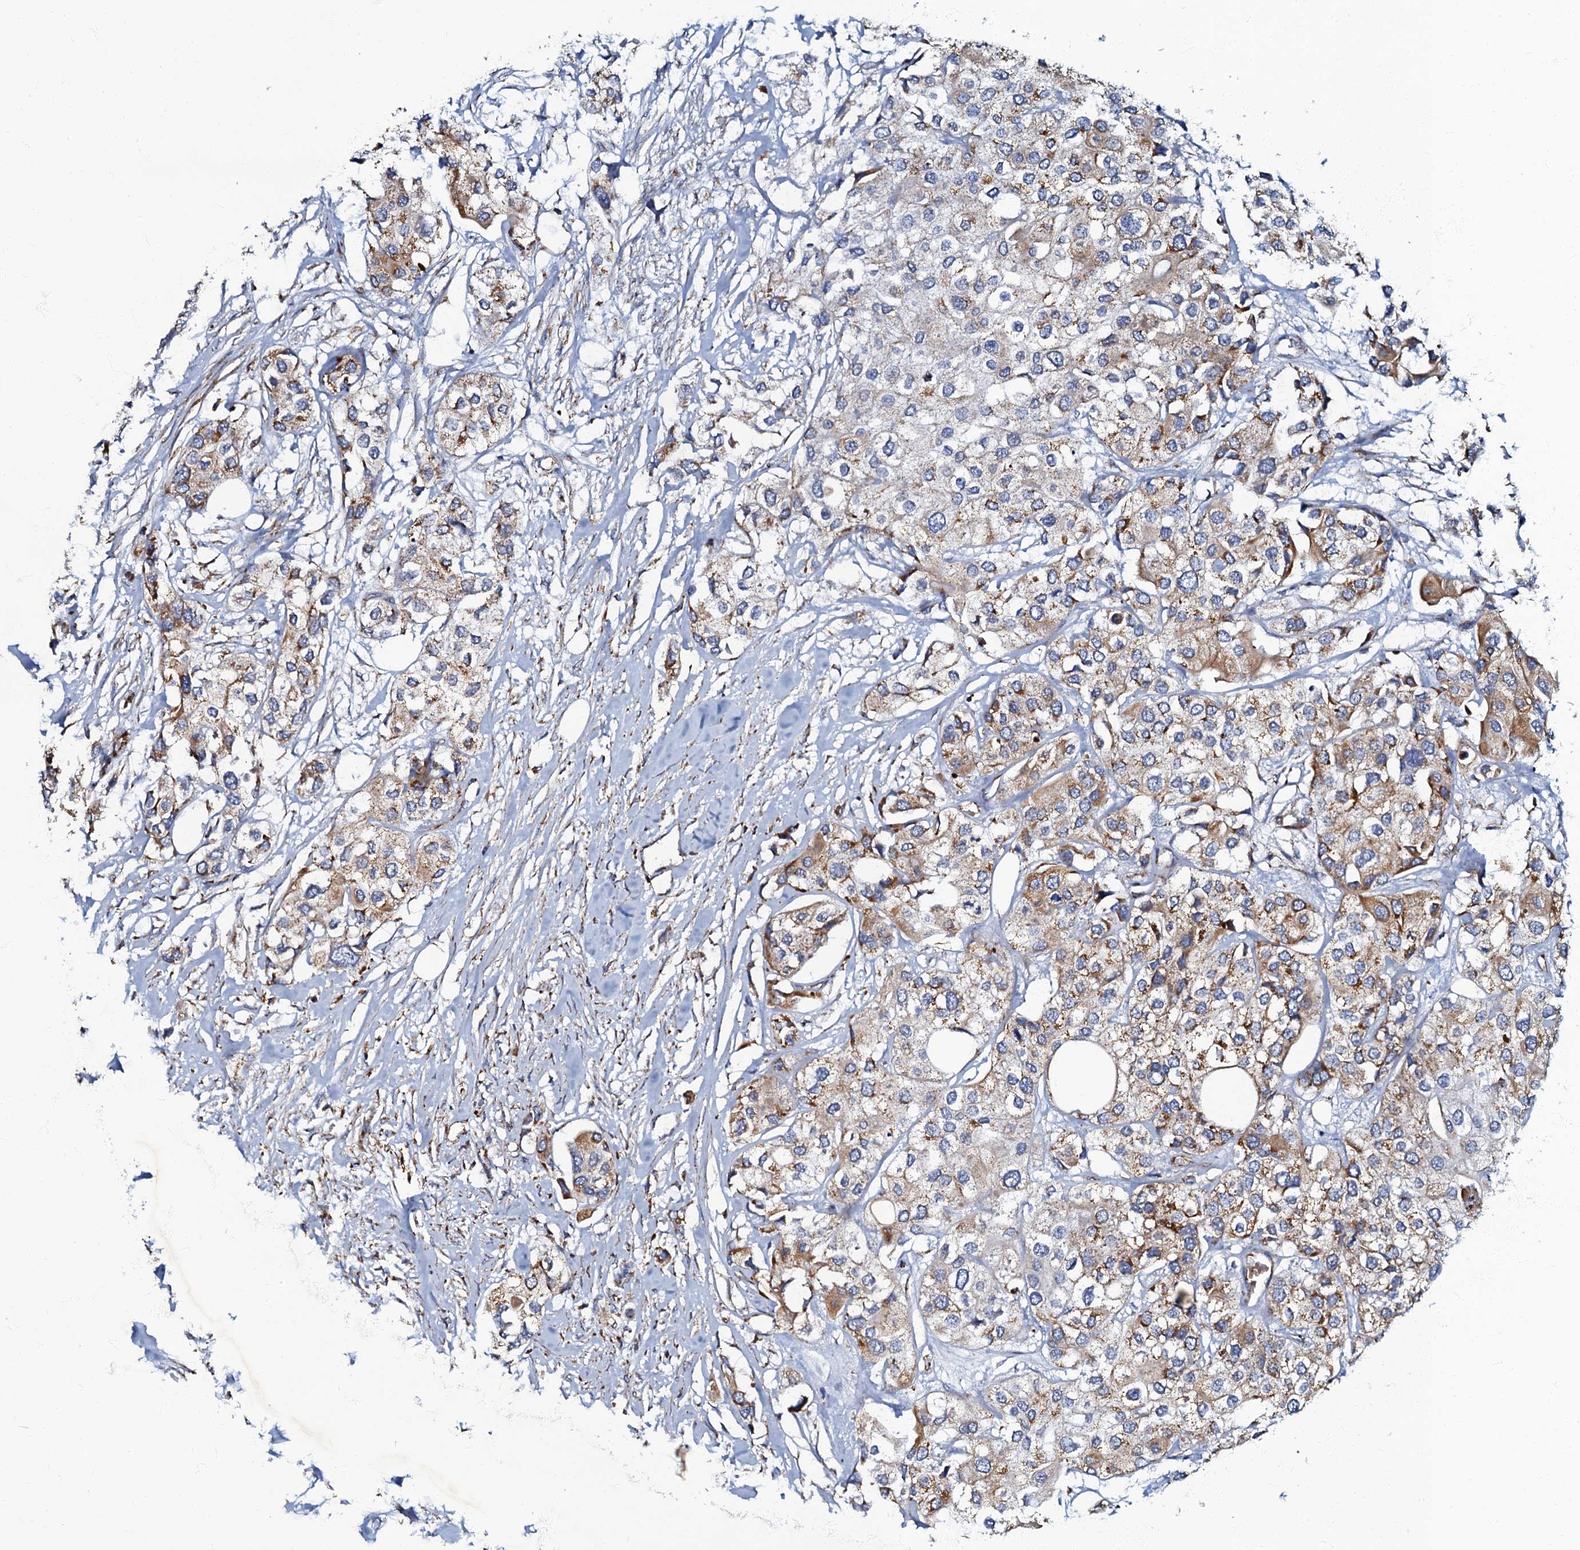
{"staining": {"intensity": "moderate", "quantity": ">75%", "location": "cytoplasmic/membranous"}, "tissue": "urothelial cancer", "cell_type": "Tumor cells", "image_type": "cancer", "snomed": [{"axis": "morphology", "description": "Urothelial carcinoma, High grade"}, {"axis": "topography", "description": "Urinary bladder"}], "caption": "Human urothelial cancer stained with a brown dye demonstrates moderate cytoplasmic/membranous positive staining in approximately >75% of tumor cells.", "gene": "NDUFA12", "patient": {"sex": "male", "age": 64}}